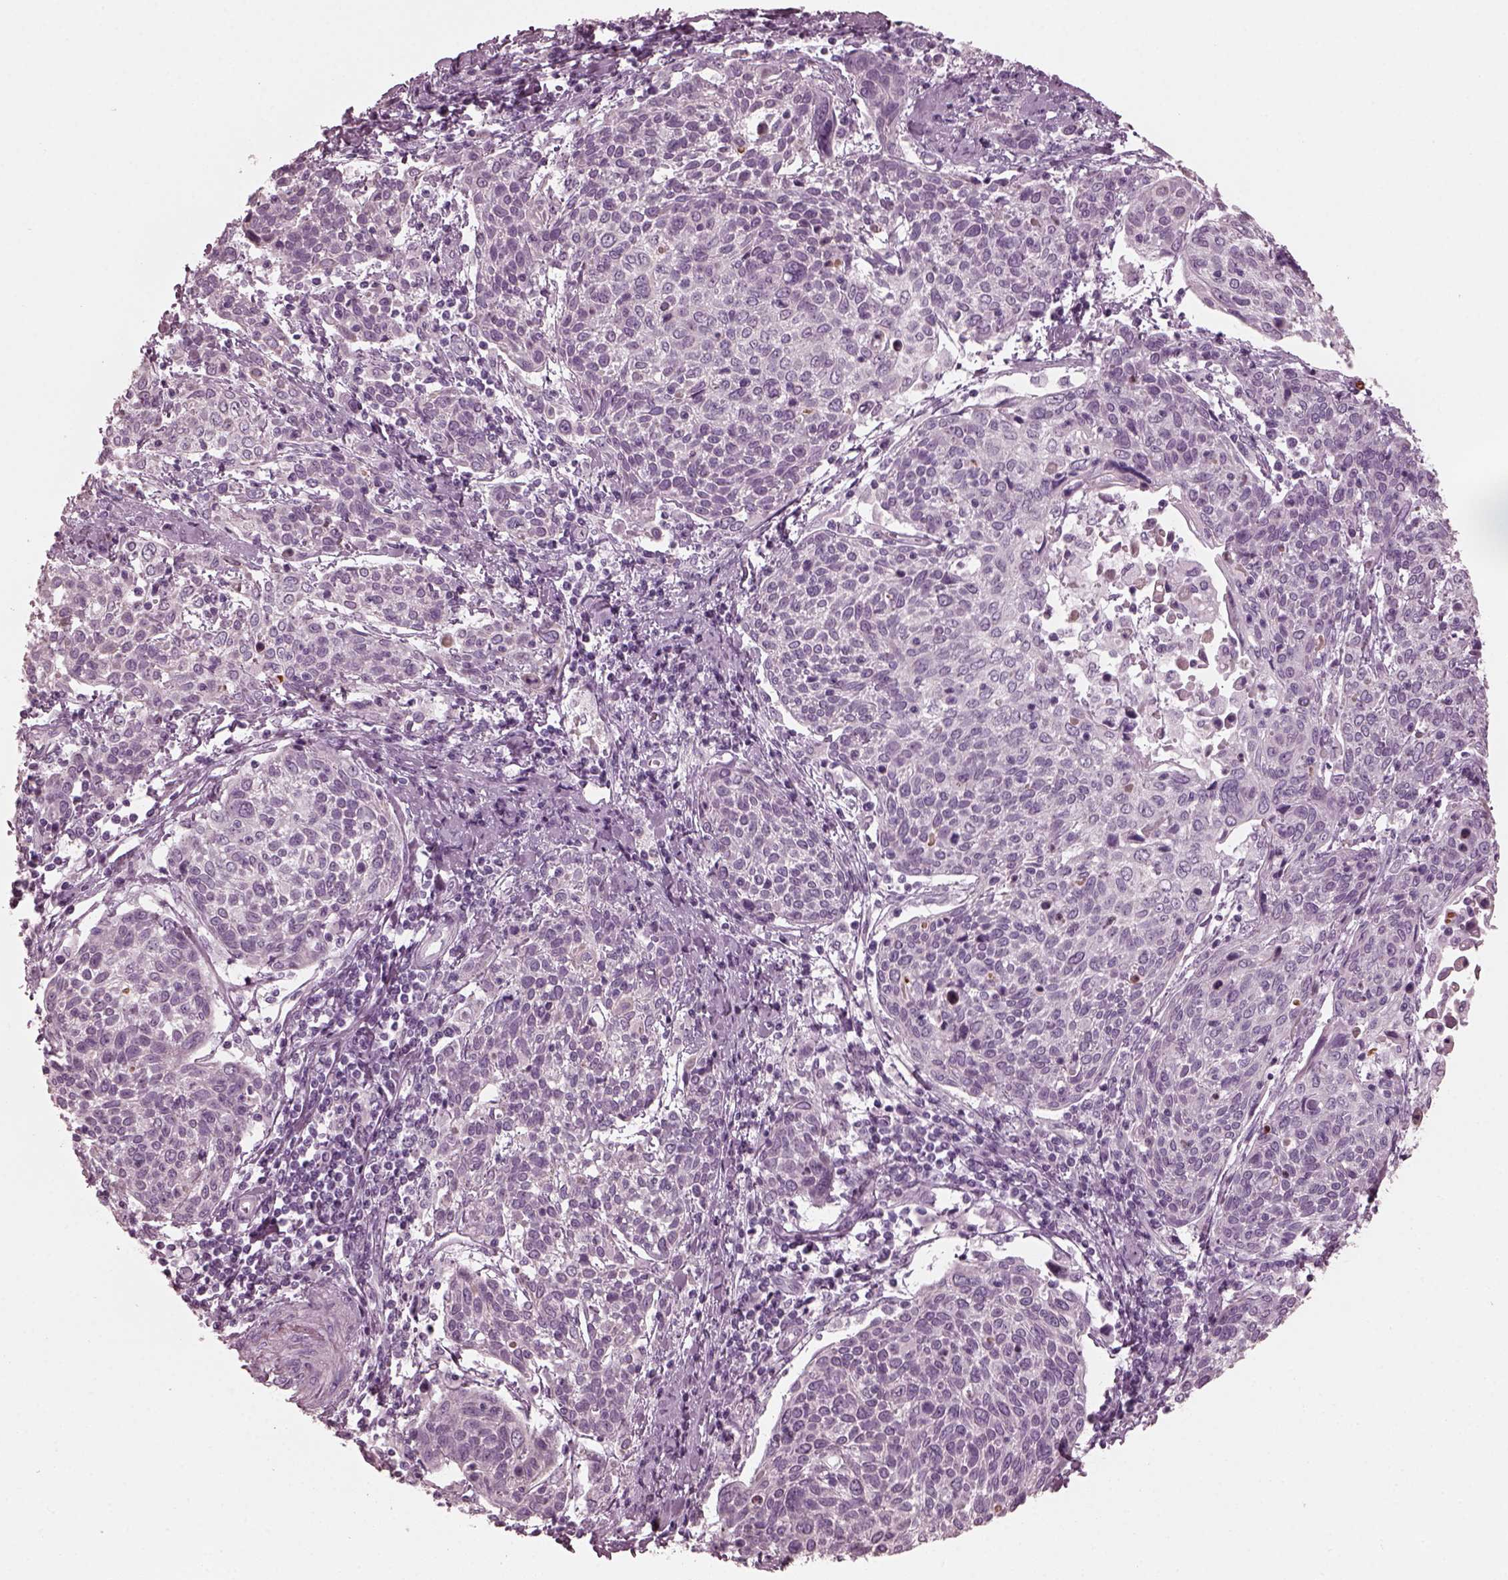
{"staining": {"intensity": "negative", "quantity": "none", "location": "none"}, "tissue": "cervical cancer", "cell_type": "Tumor cells", "image_type": "cancer", "snomed": [{"axis": "morphology", "description": "Squamous cell carcinoma, NOS"}, {"axis": "topography", "description": "Cervix"}], "caption": "Protein analysis of cervical squamous cell carcinoma shows no significant expression in tumor cells. (Immunohistochemistry, brightfield microscopy, high magnification).", "gene": "GRM6", "patient": {"sex": "female", "age": 61}}